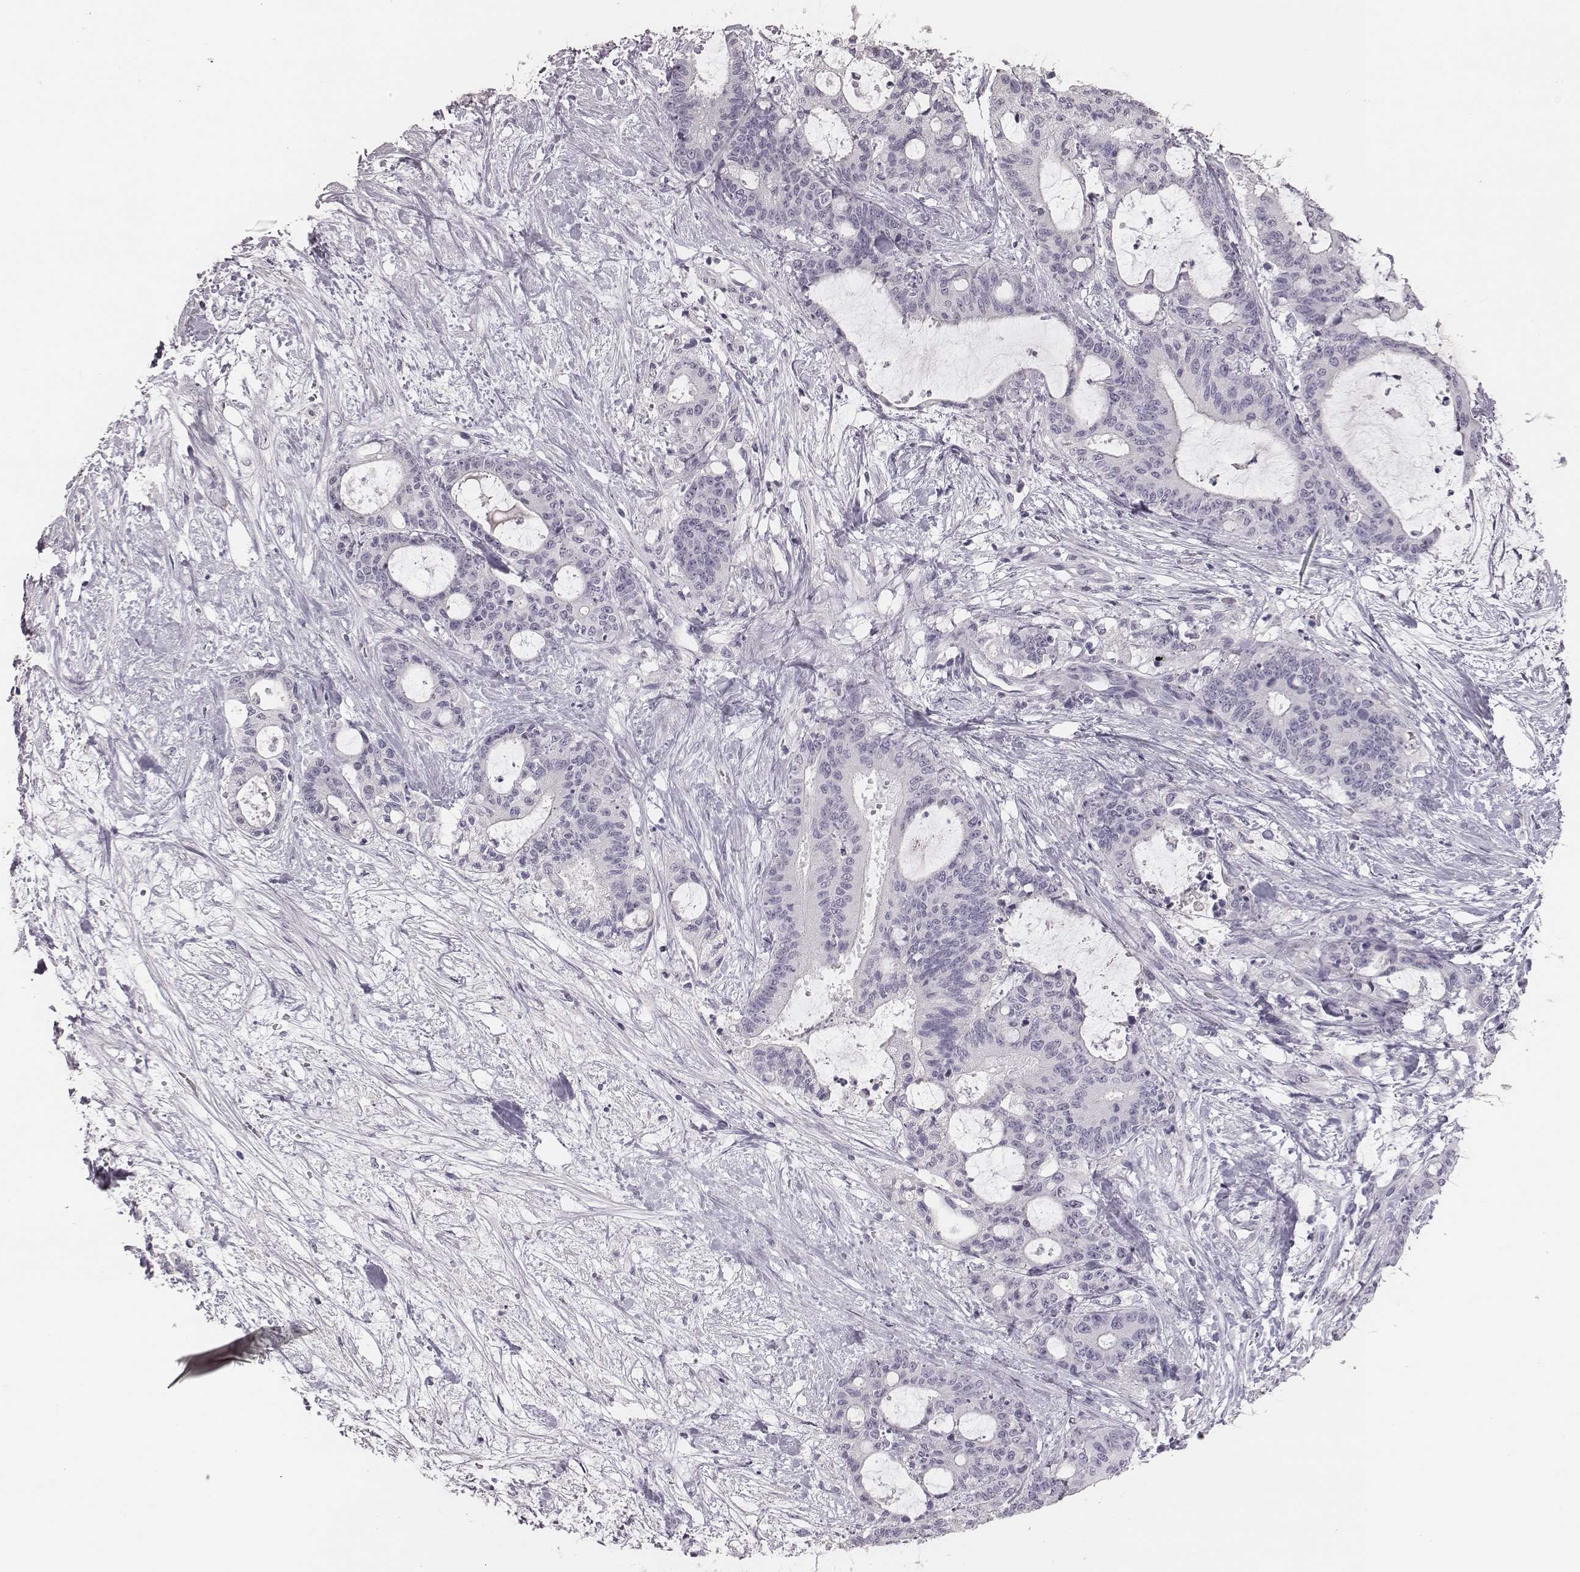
{"staining": {"intensity": "negative", "quantity": "none", "location": "none"}, "tissue": "liver cancer", "cell_type": "Tumor cells", "image_type": "cancer", "snomed": [{"axis": "morphology", "description": "Cholangiocarcinoma"}, {"axis": "topography", "description": "Liver"}], "caption": "Tumor cells show no significant protein positivity in liver cancer (cholangiocarcinoma). (Brightfield microscopy of DAB immunohistochemistry at high magnification).", "gene": "CSHL1", "patient": {"sex": "female", "age": 73}}